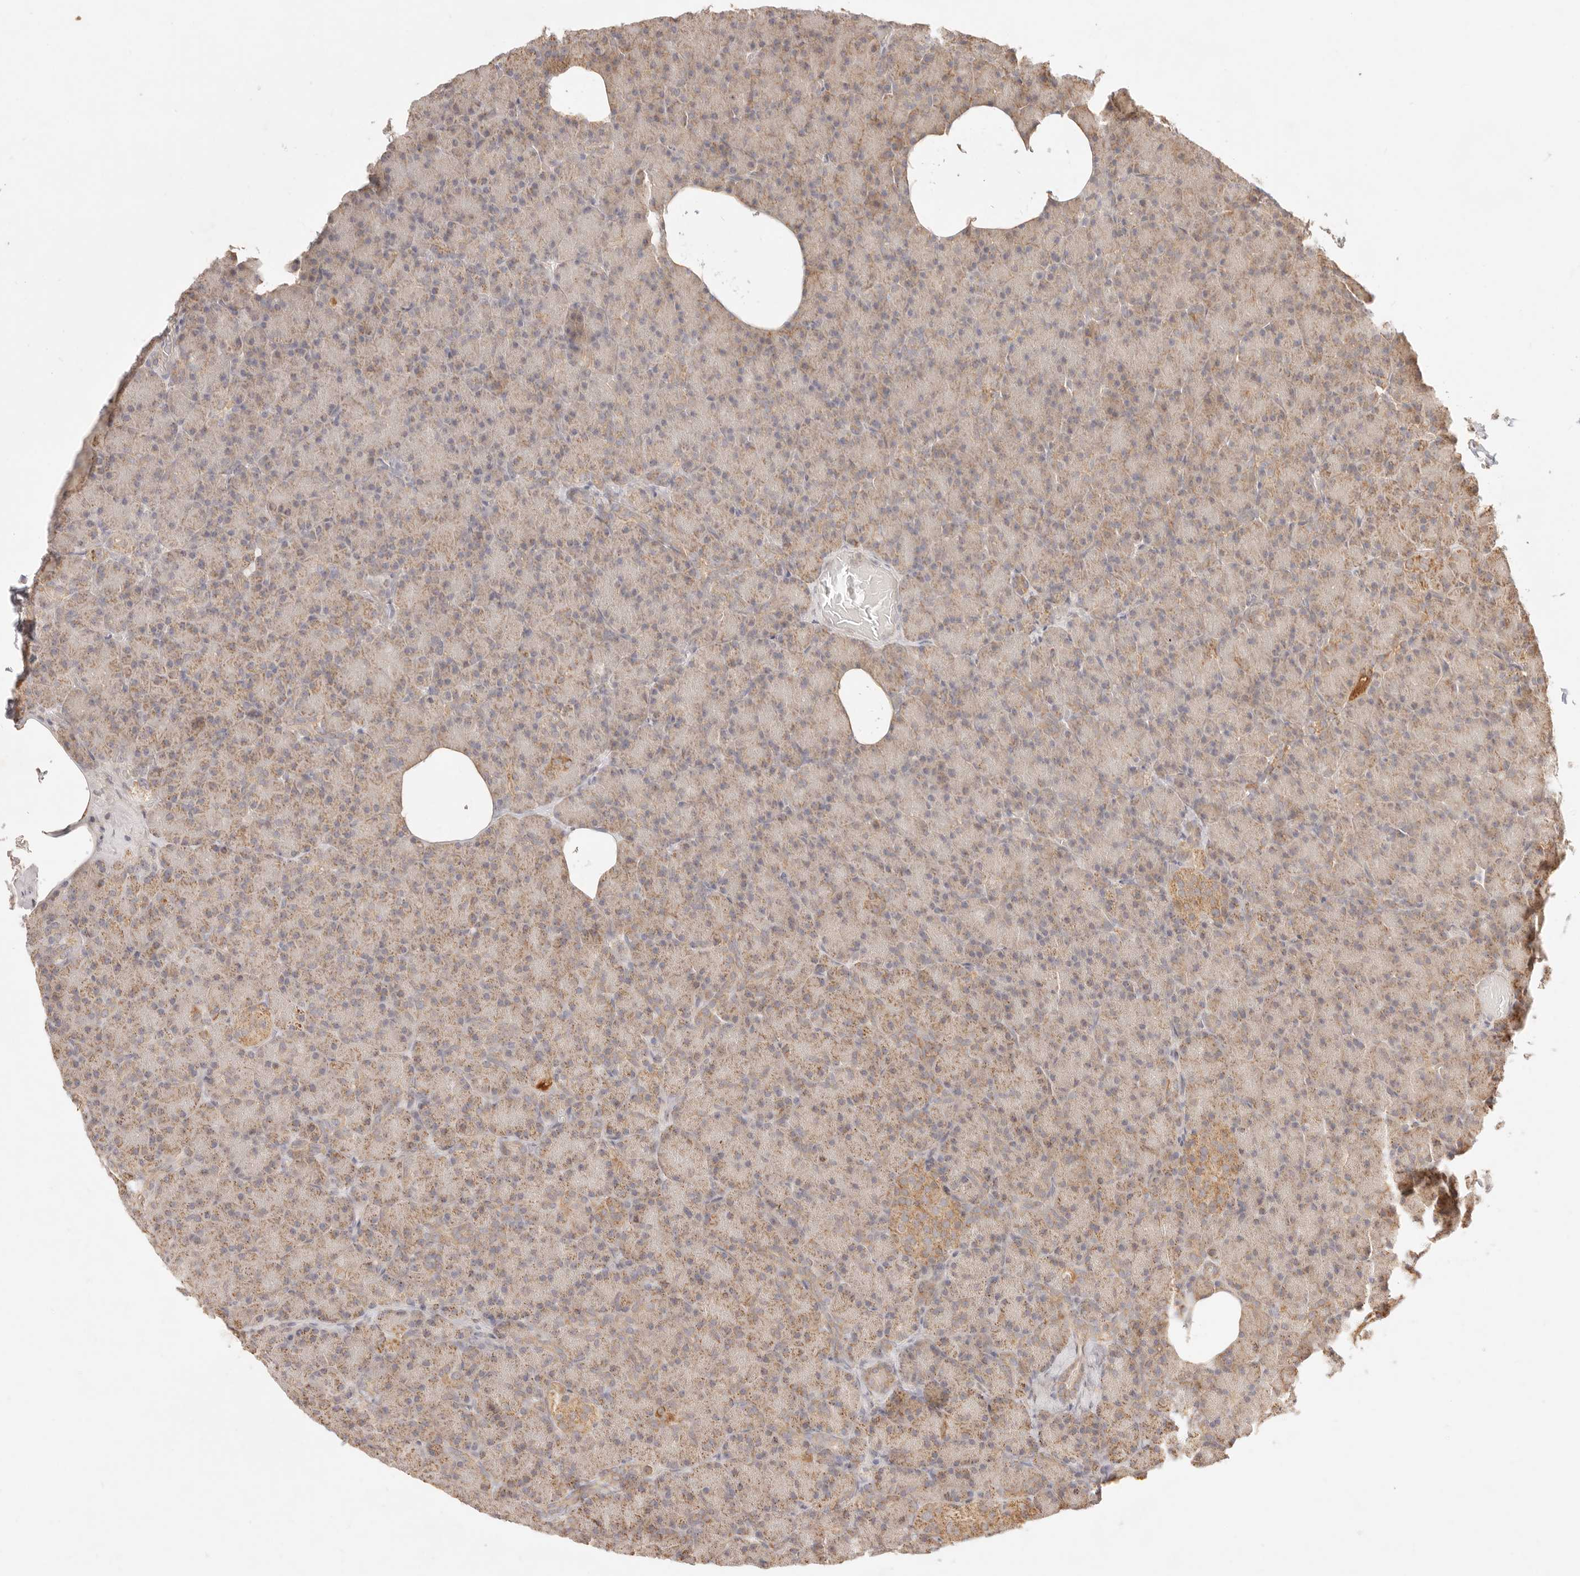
{"staining": {"intensity": "moderate", "quantity": ">75%", "location": "cytoplasmic/membranous"}, "tissue": "pancreas", "cell_type": "Exocrine glandular cells", "image_type": "normal", "snomed": [{"axis": "morphology", "description": "Normal tissue, NOS"}, {"axis": "topography", "description": "Pancreas"}], "caption": "Protein expression analysis of normal pancreas displays moderate cytoplasmic/membranous positivity in approximately >75% of exocrine glandular cells.", "gene": "CPLANE2", "patient": {"sex": "female", "age": 43}}